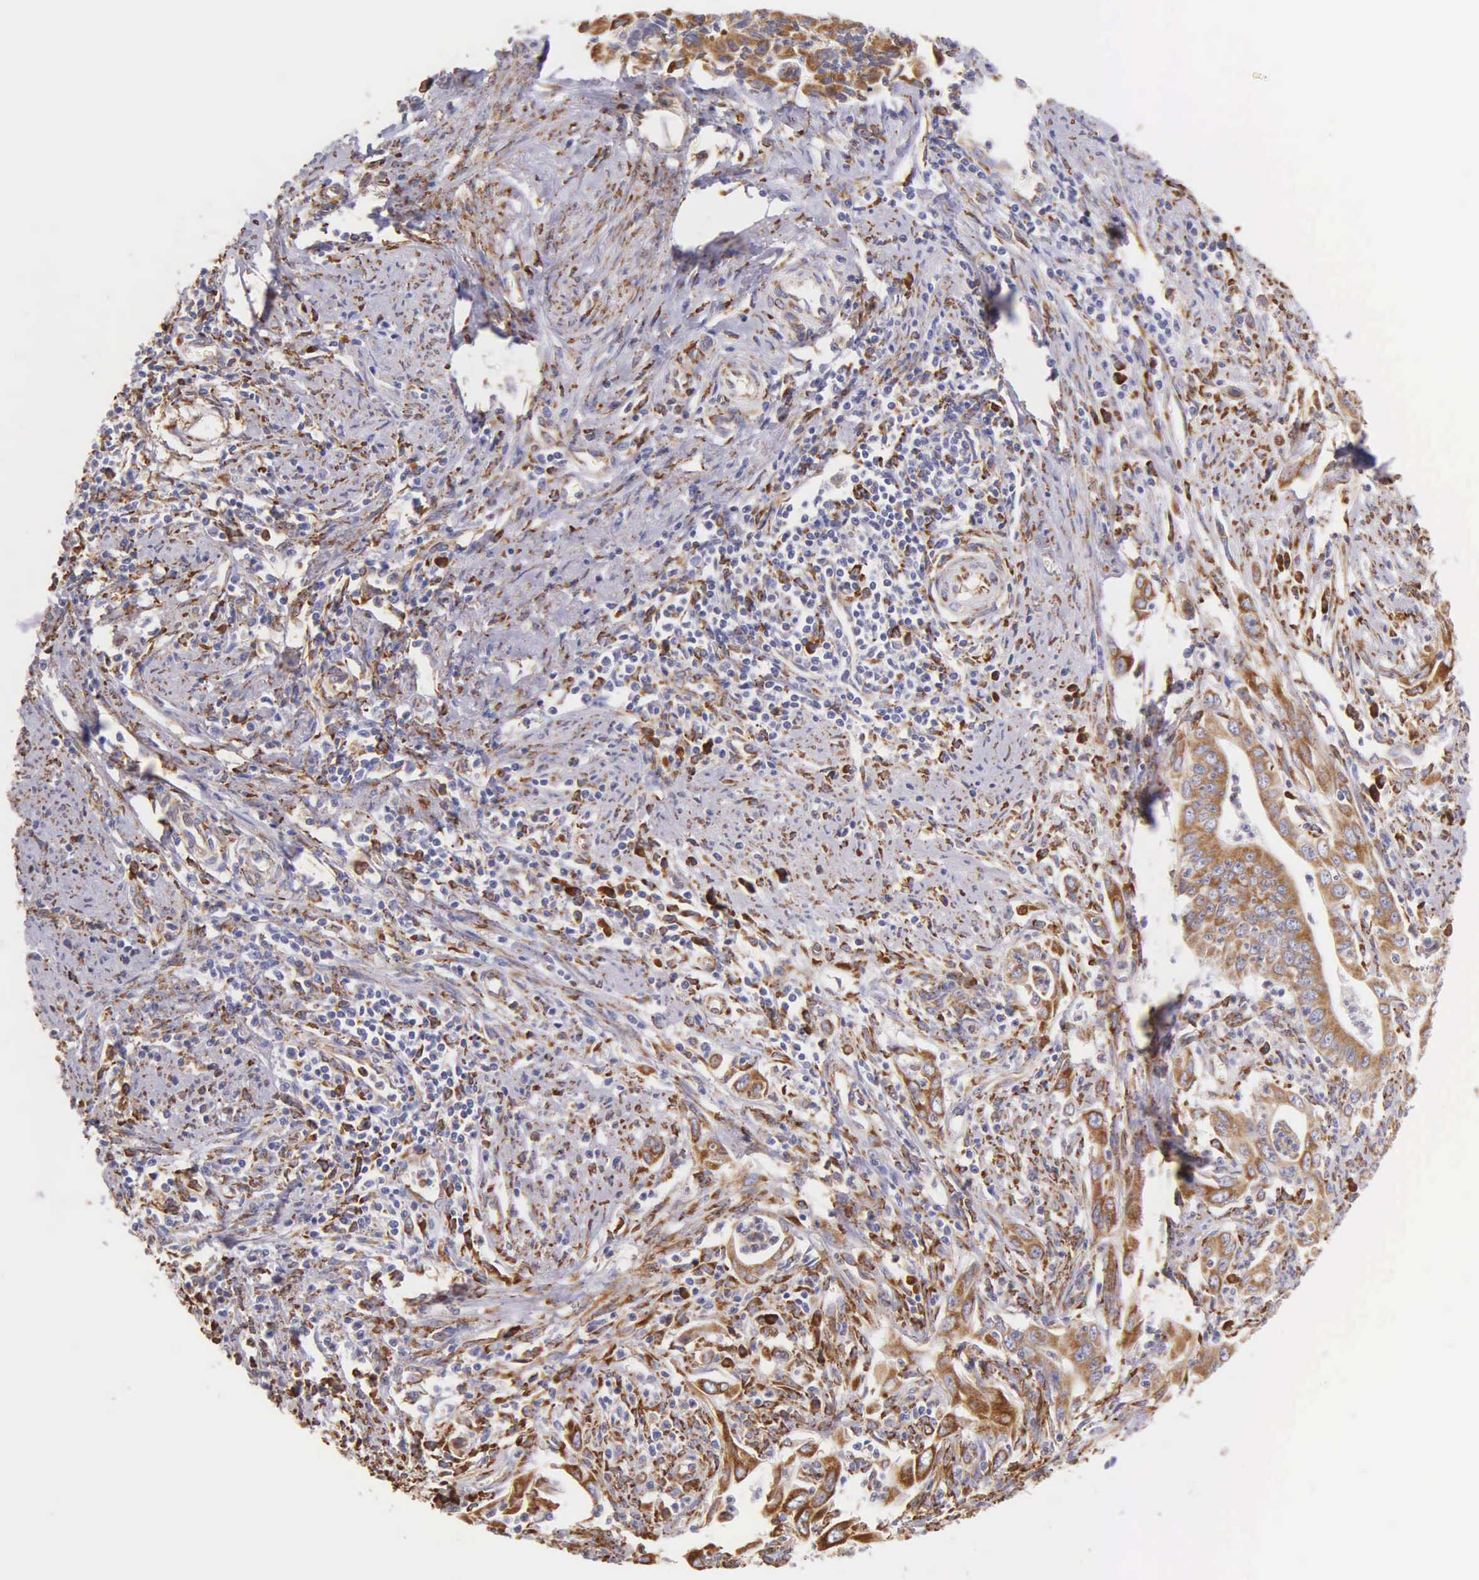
{"staining": {"intensity": "moderate", "quantity": ">75%", "location": "cytoplasmic/membranous"}, "tissue": "cervical cancer", "cell_type": "Tumor cells", "image_type": "cancer", "snomed": [{"axis": "morphology", "description": "Normal tissue, NOS"}, {"axis": "morphology", "description": "Adenocarcinoma, NOS"}, {"axis": "topography", "description": "Cervix"}], "caption": "Tumor cells display medium levels of moderate cytoplasmic/membranous expression in about >75% of cells in human adenocarcinoma (cervical). The staining is performed using DAB brown chromogen to label protein expression. The nuclei are counter-stained blue using hematoxylin.", "gene": "CKAP4", "patient": {"sex": "female", "age": 34}}